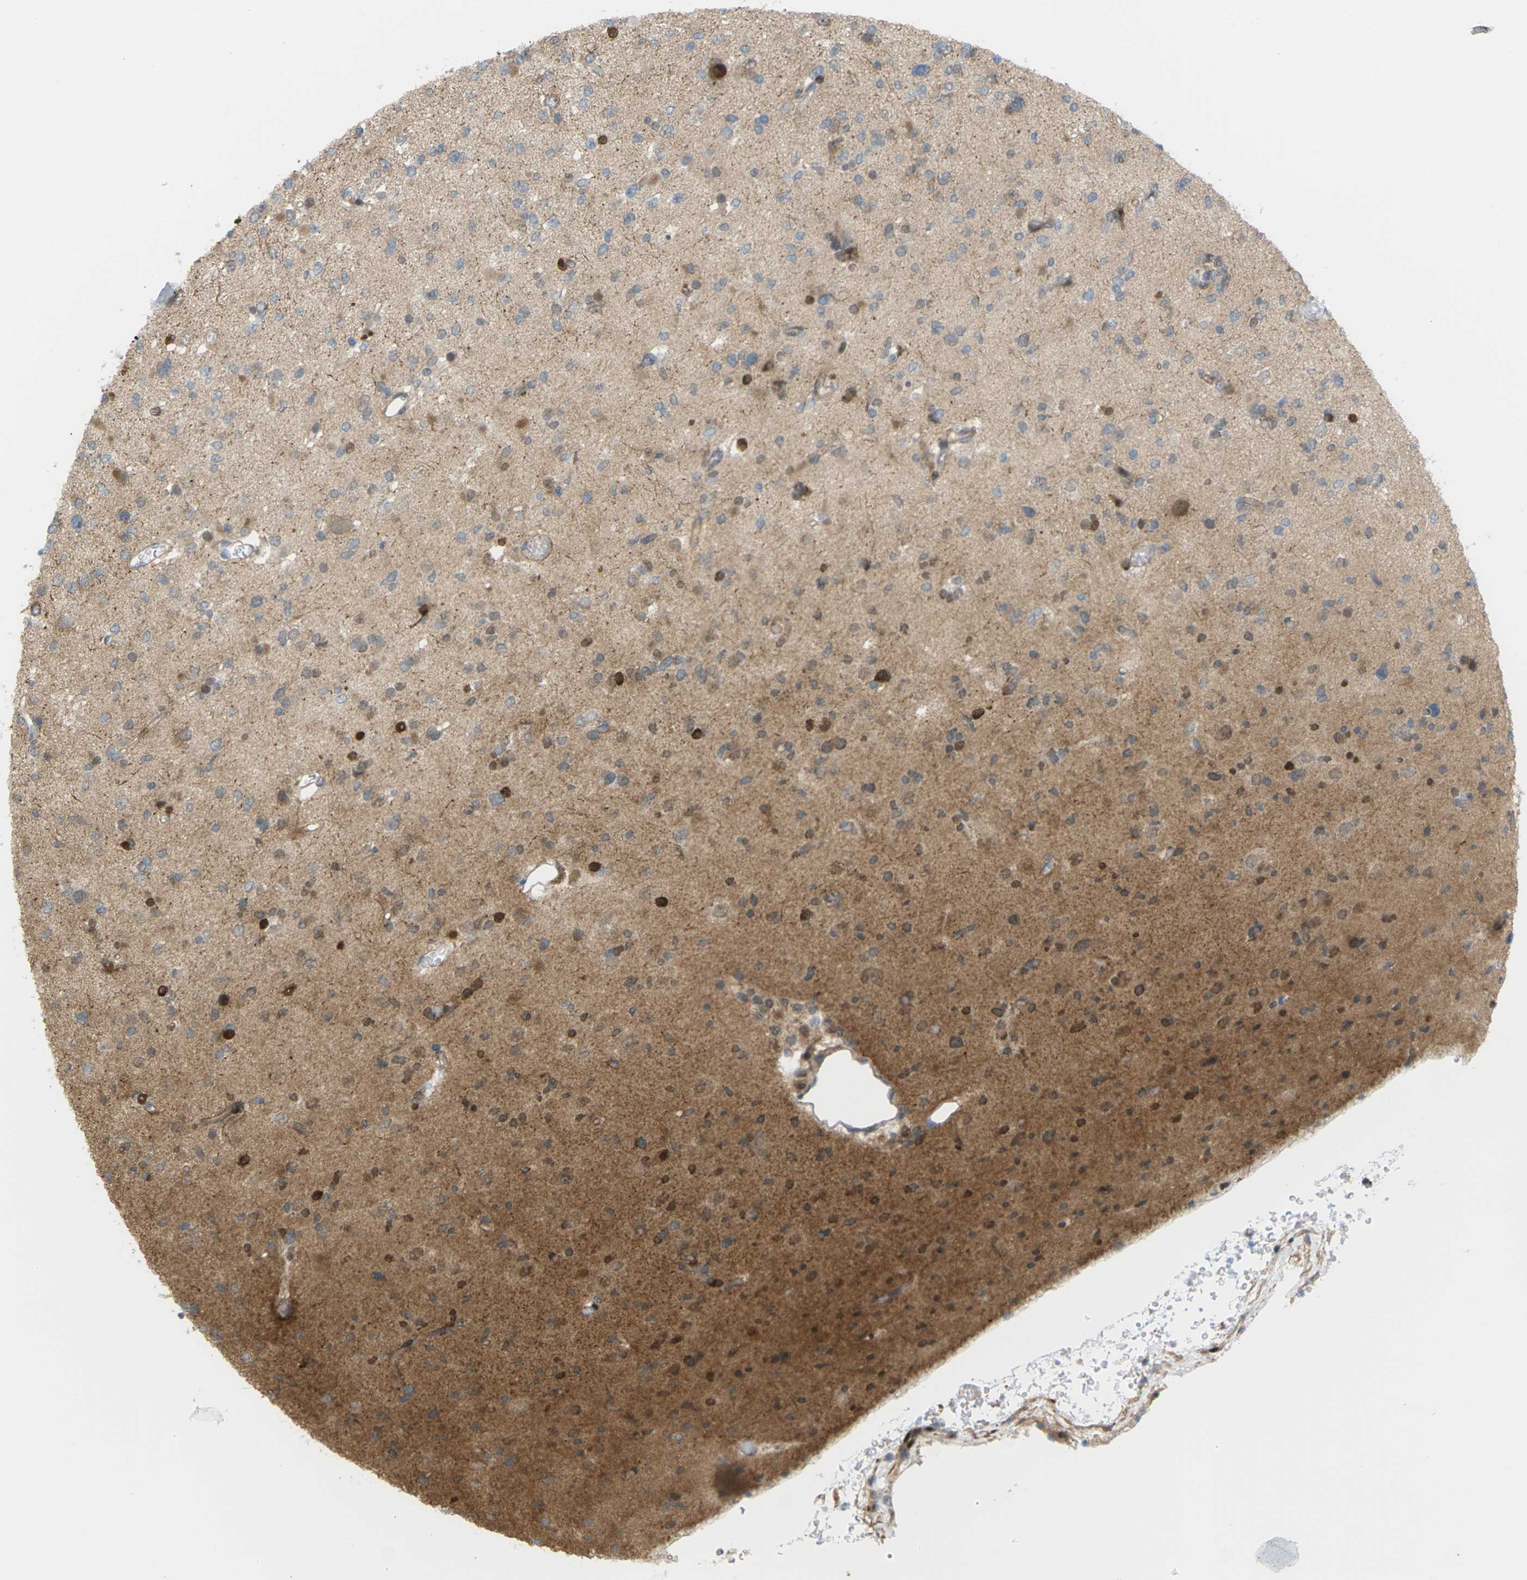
{"staining": {"intensity": "strong", "quantity": "25%-75%", "location": "cytoplasmic/membranous,nuclear"}, "tissue": "glioma", "cell_type": "Tumor cells", "image_type": "cancer", "snomed": [{"axis": "morphology", "description": "Glioma, malignant, Low grade"}, {"axis": "topography", "description": "Brain"}], "caption": "Glioma was stained to show a protein in brown. There is high levels of strong cytoplasmic/membranous and nuclear expression in about 25%-75% of tumor cells.", "gene": "ROBO1", "patient": {"sex": "female", "age": 22}}